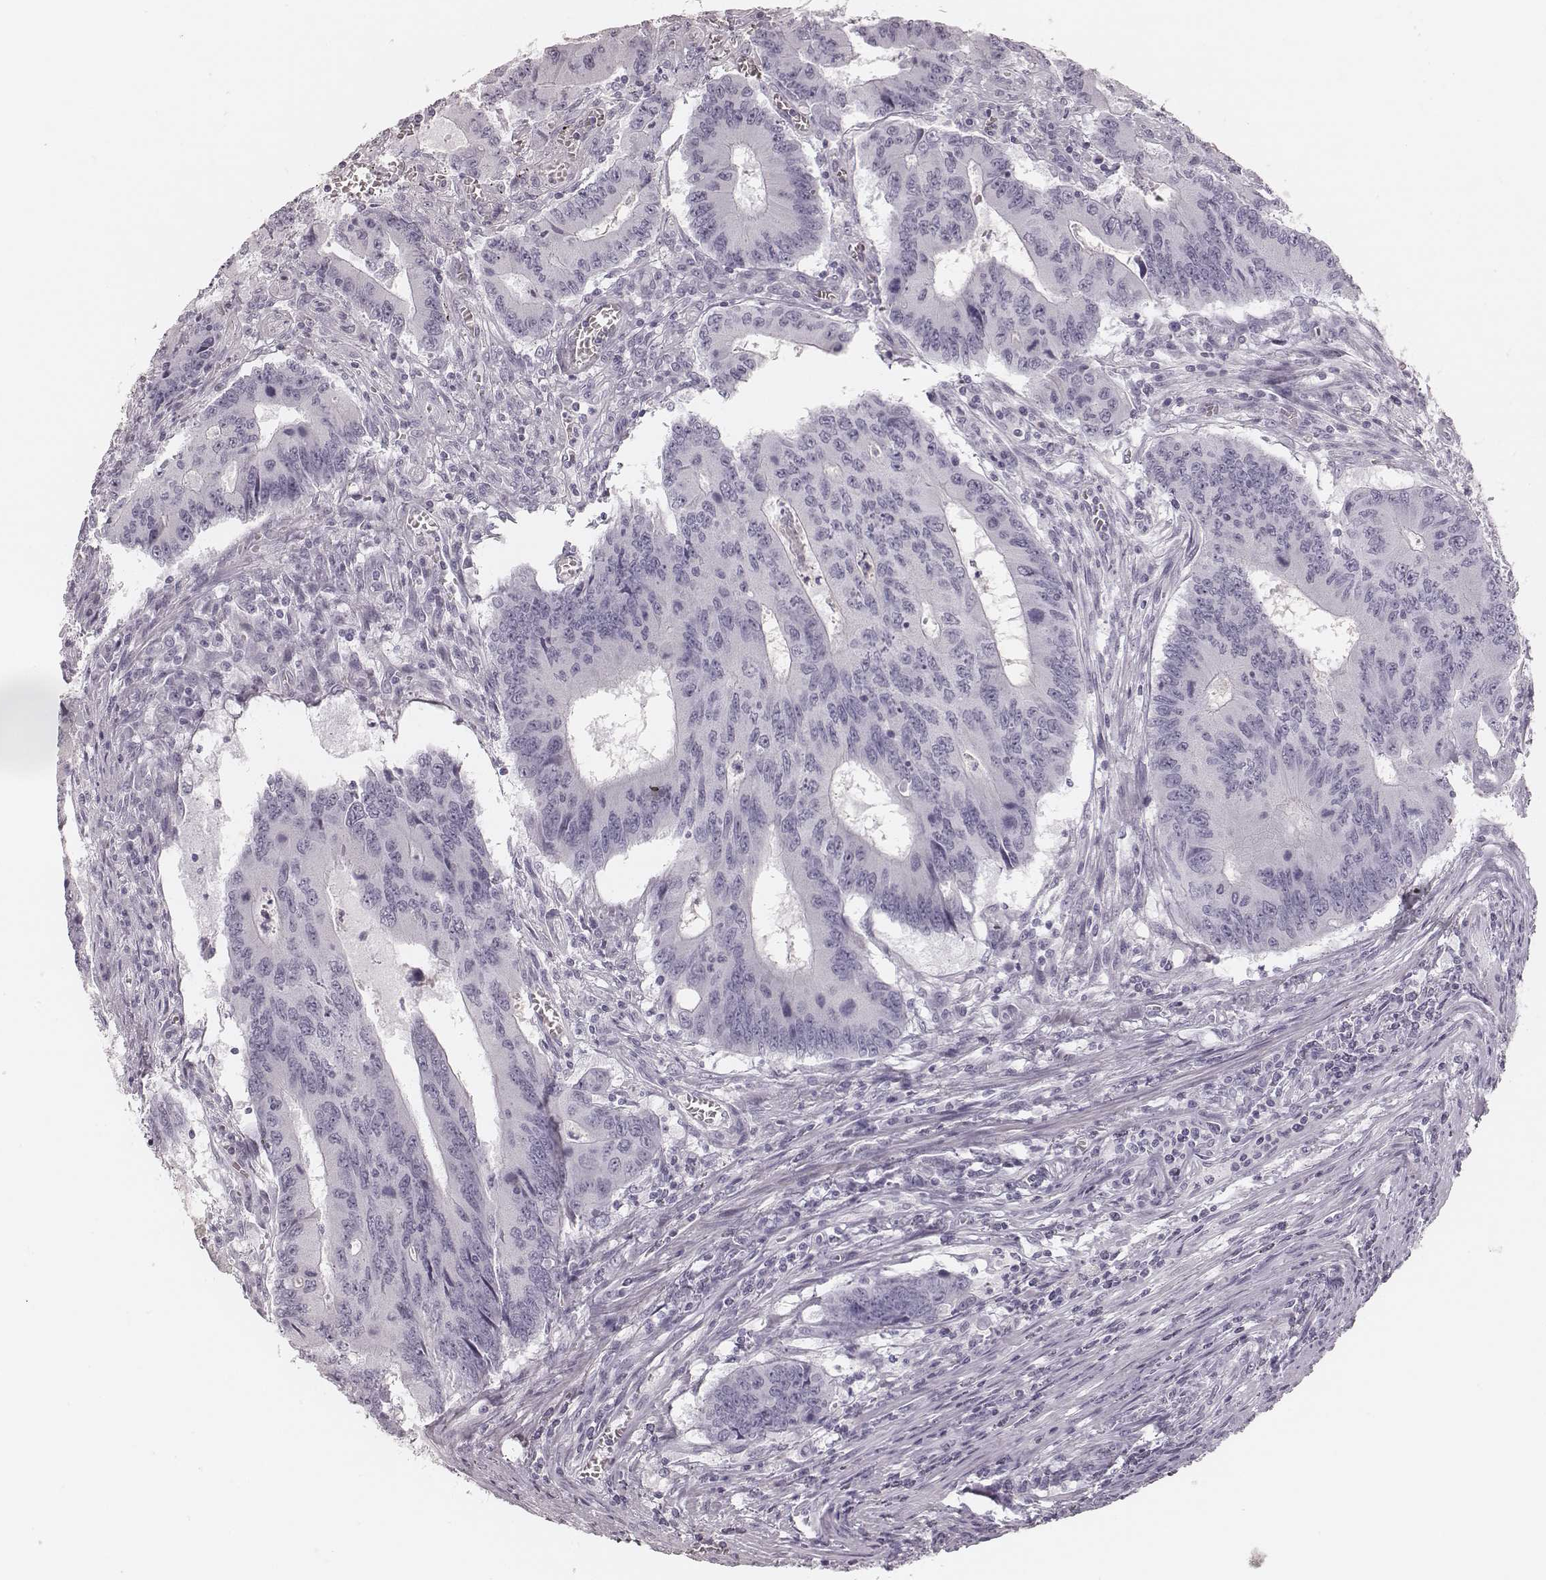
{"staining": {"intensity": "negative", "quantity": "none", "location": "none"}, "tissue": "colorectal cancer", "cell_type": "Tumor cells", "image_type": "cancer", "snomed": [{"axis": "morphology", "description": "Adenocarcinoma, NOS"}, {"axis": "topography", "description": "Colon"}], "caption": "A high-resolution histopathology image shows IHC staining of adenocarcinoma (colorectal), which demonstrates no significant positivity in tumor cells.", "gene": "MSX1", "patient": {"sex": "male", "age": 53}}